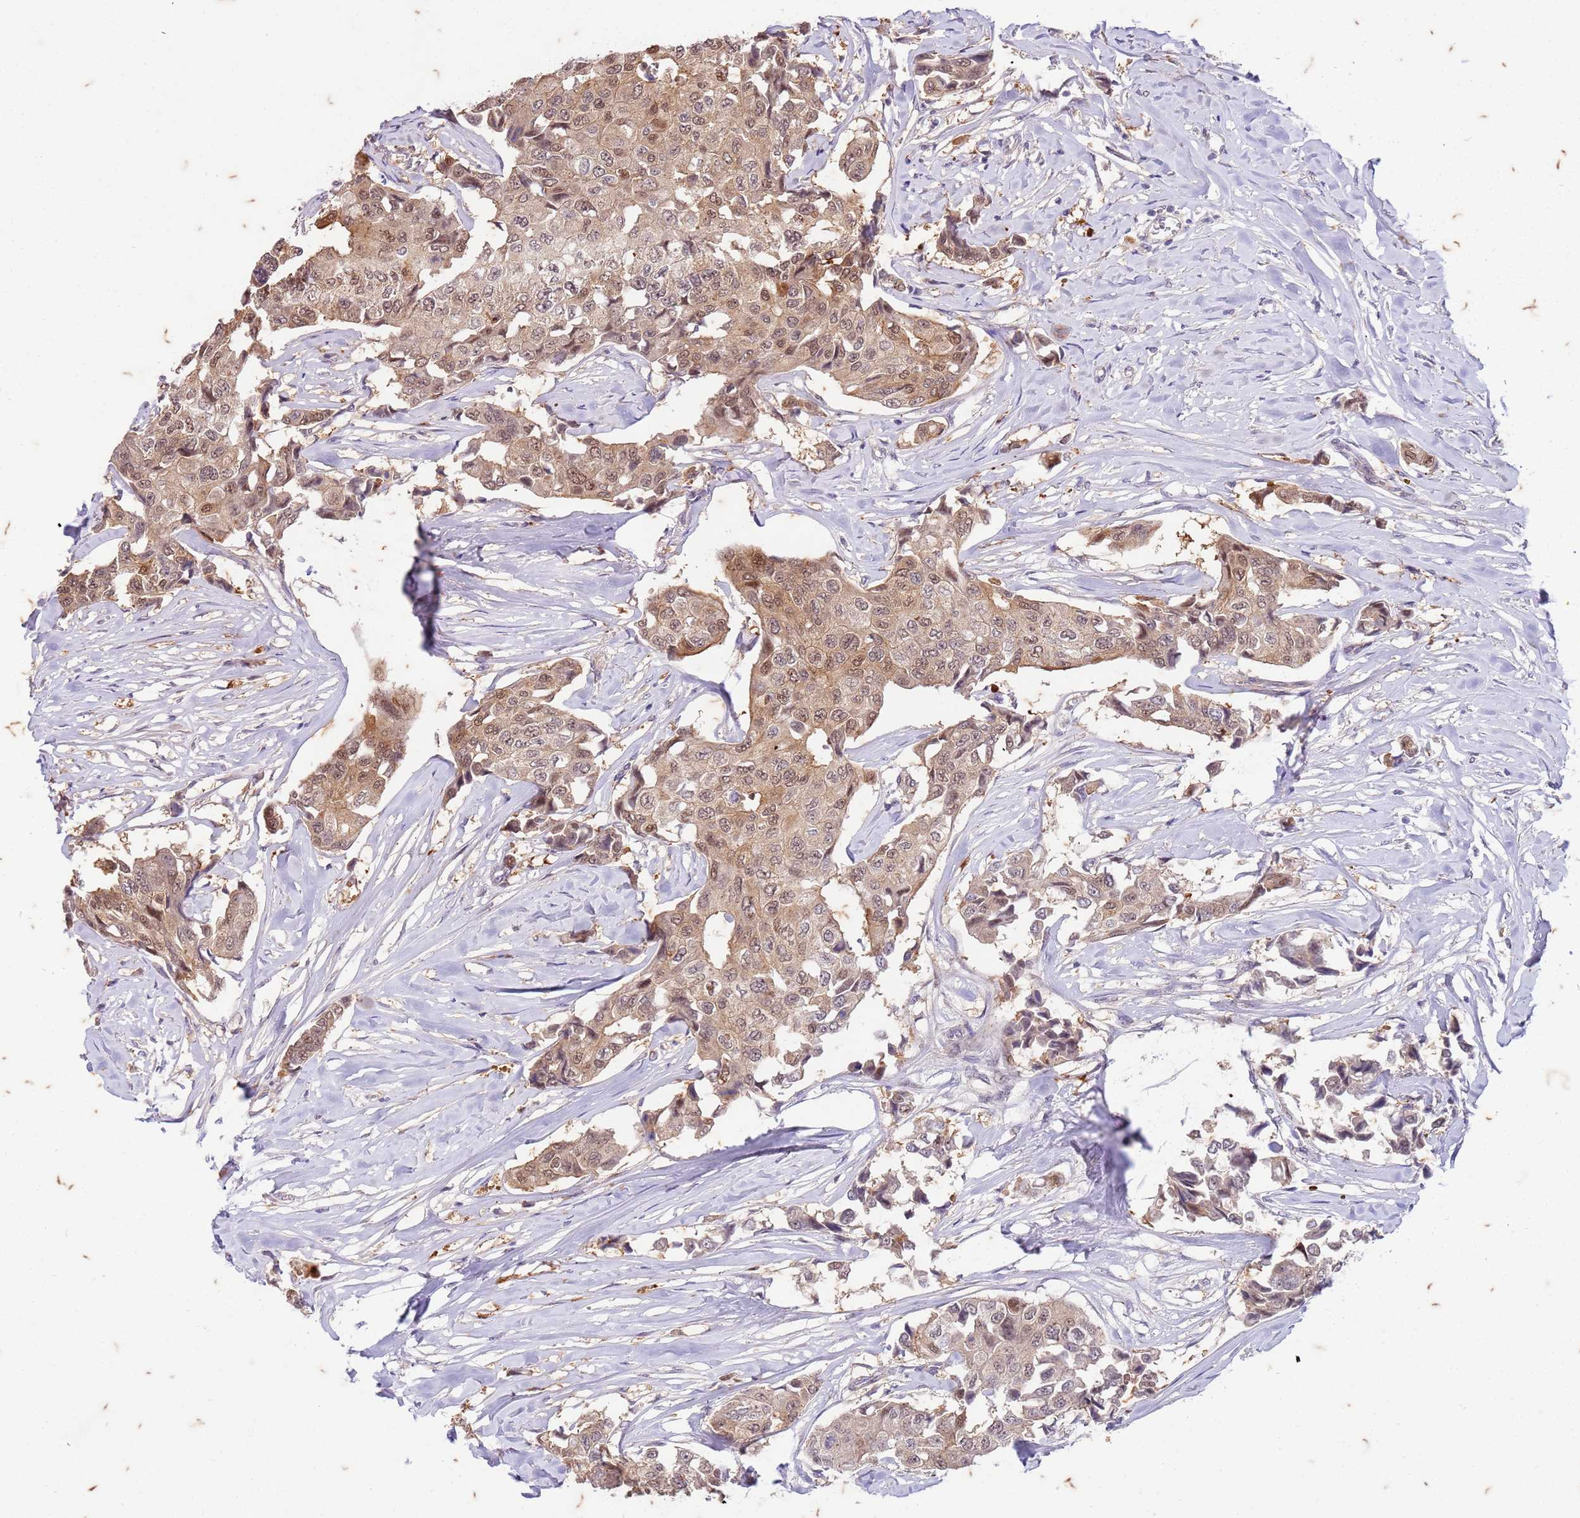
{"staining": {"intensity": "weak", "quantity": ">75%", "location": "cytoplasmic/membranous,nuclear"}, "tissue": "breast cancer", "cell_type": "Tumor cells", "image_type": "cancer", "snomed": [{"axis": "morphology", "description": "Duct carcinoma"}, {"axis": "topography", "description": "Breast"}], "caption": "Breast infiltrating ductal carcinoma stained for a protein exhibits weak cytoplasmic/membranous and nuclear positivity in tumor cells.", "gene": "RAPGEF3", "patient": {"sex": "female", "age": 80}}